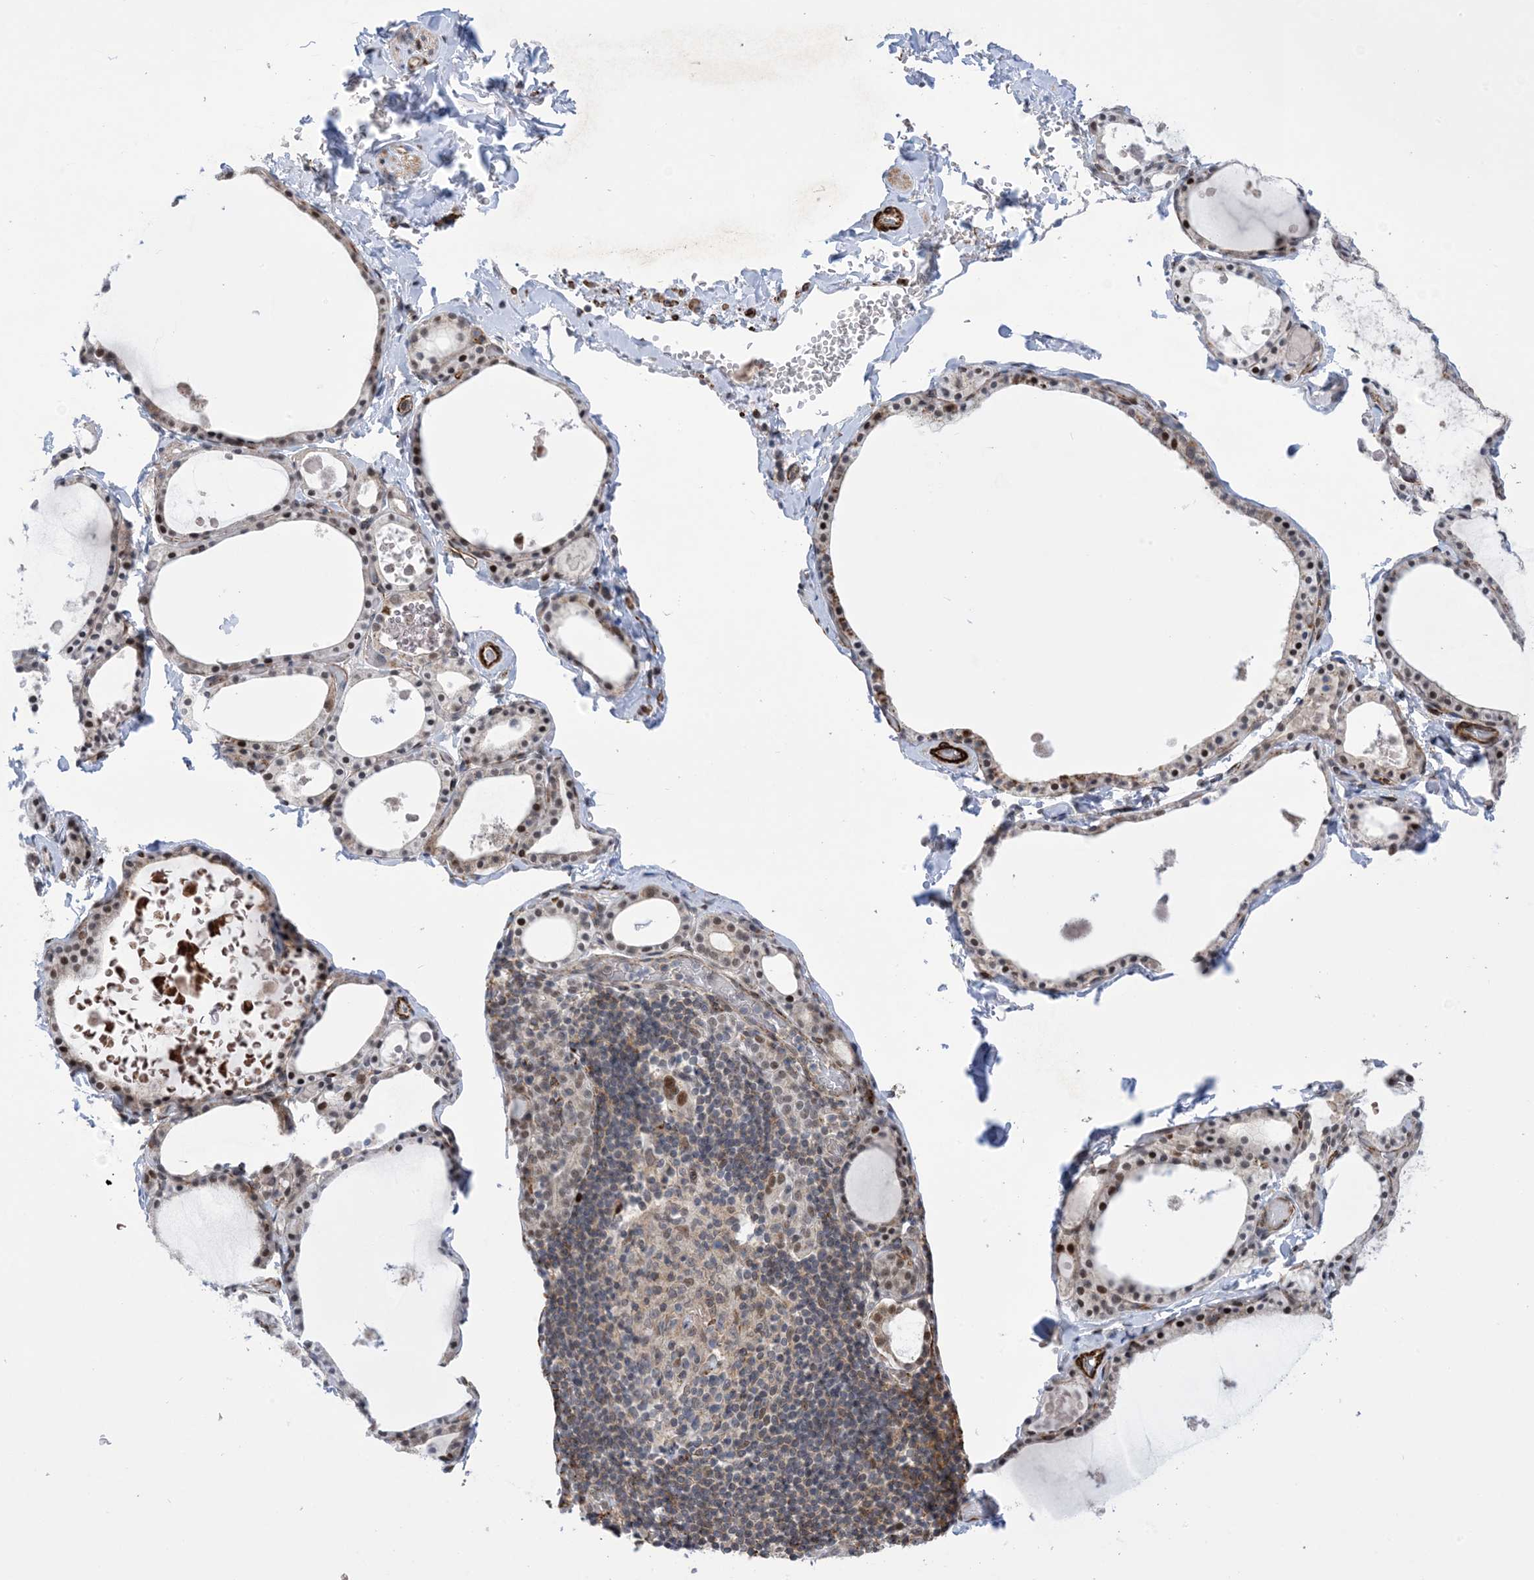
{"staining": {"intensity": "weak", "quantity": "25%-75%", "location": "cytoplasmic/membranous,nuclear"}, "tissue": "thyroid gland", "cell_type": "Glandular cells", "image_type": "normal", "snomed": [{"axis": "morphology", "description": "Normal tissue, NOS"}, {"axis": "topography", "description": "Thyroid gland"}], "caption": "Immunohistochemical staining of normal human thyroid gland displays low levels of weak cytoplasmic/membranous,nuclear expression in about 25%-75% of glandular cells.", "gene": "ZNF8", "patient": {"sex": "male", "age": 56}}